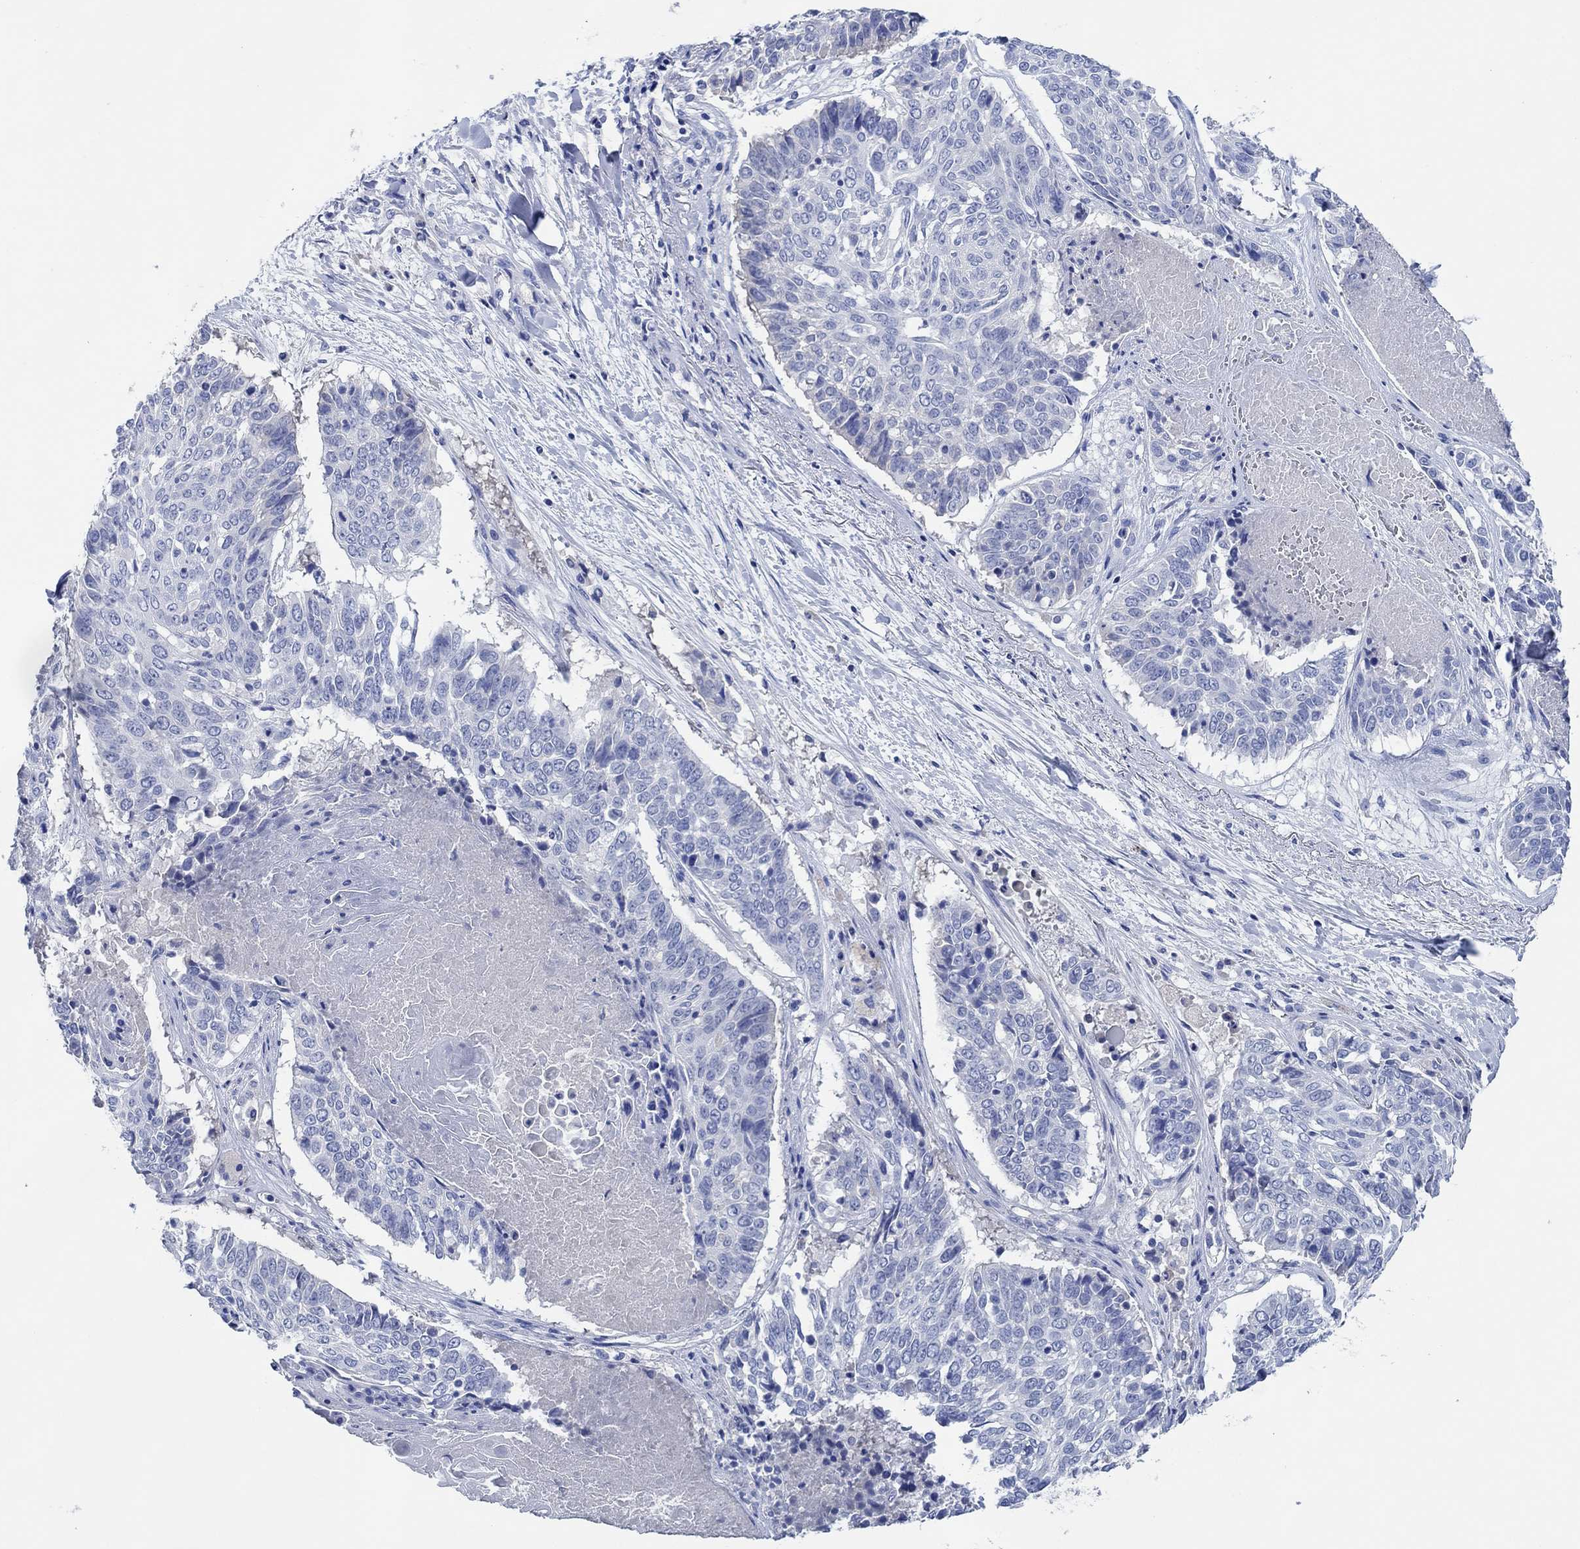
{"staining": {"intensity": "negative", "quantity": "none", "location": "none"}, "tissue": "lung cancer", "cell_type": "Tumor cells", "image_type": "cancer", "snomed": [{"axis": "morphology", "description": "Squamous cell carcinoma, NOS"}, {"axis": "topography", "description": "Lung"}], "caption": "IHC of human lung cancer exhibits no staining in tumor cells.", "gene": "CPNE6", "patient": {"sex": "male", "age": 64}}